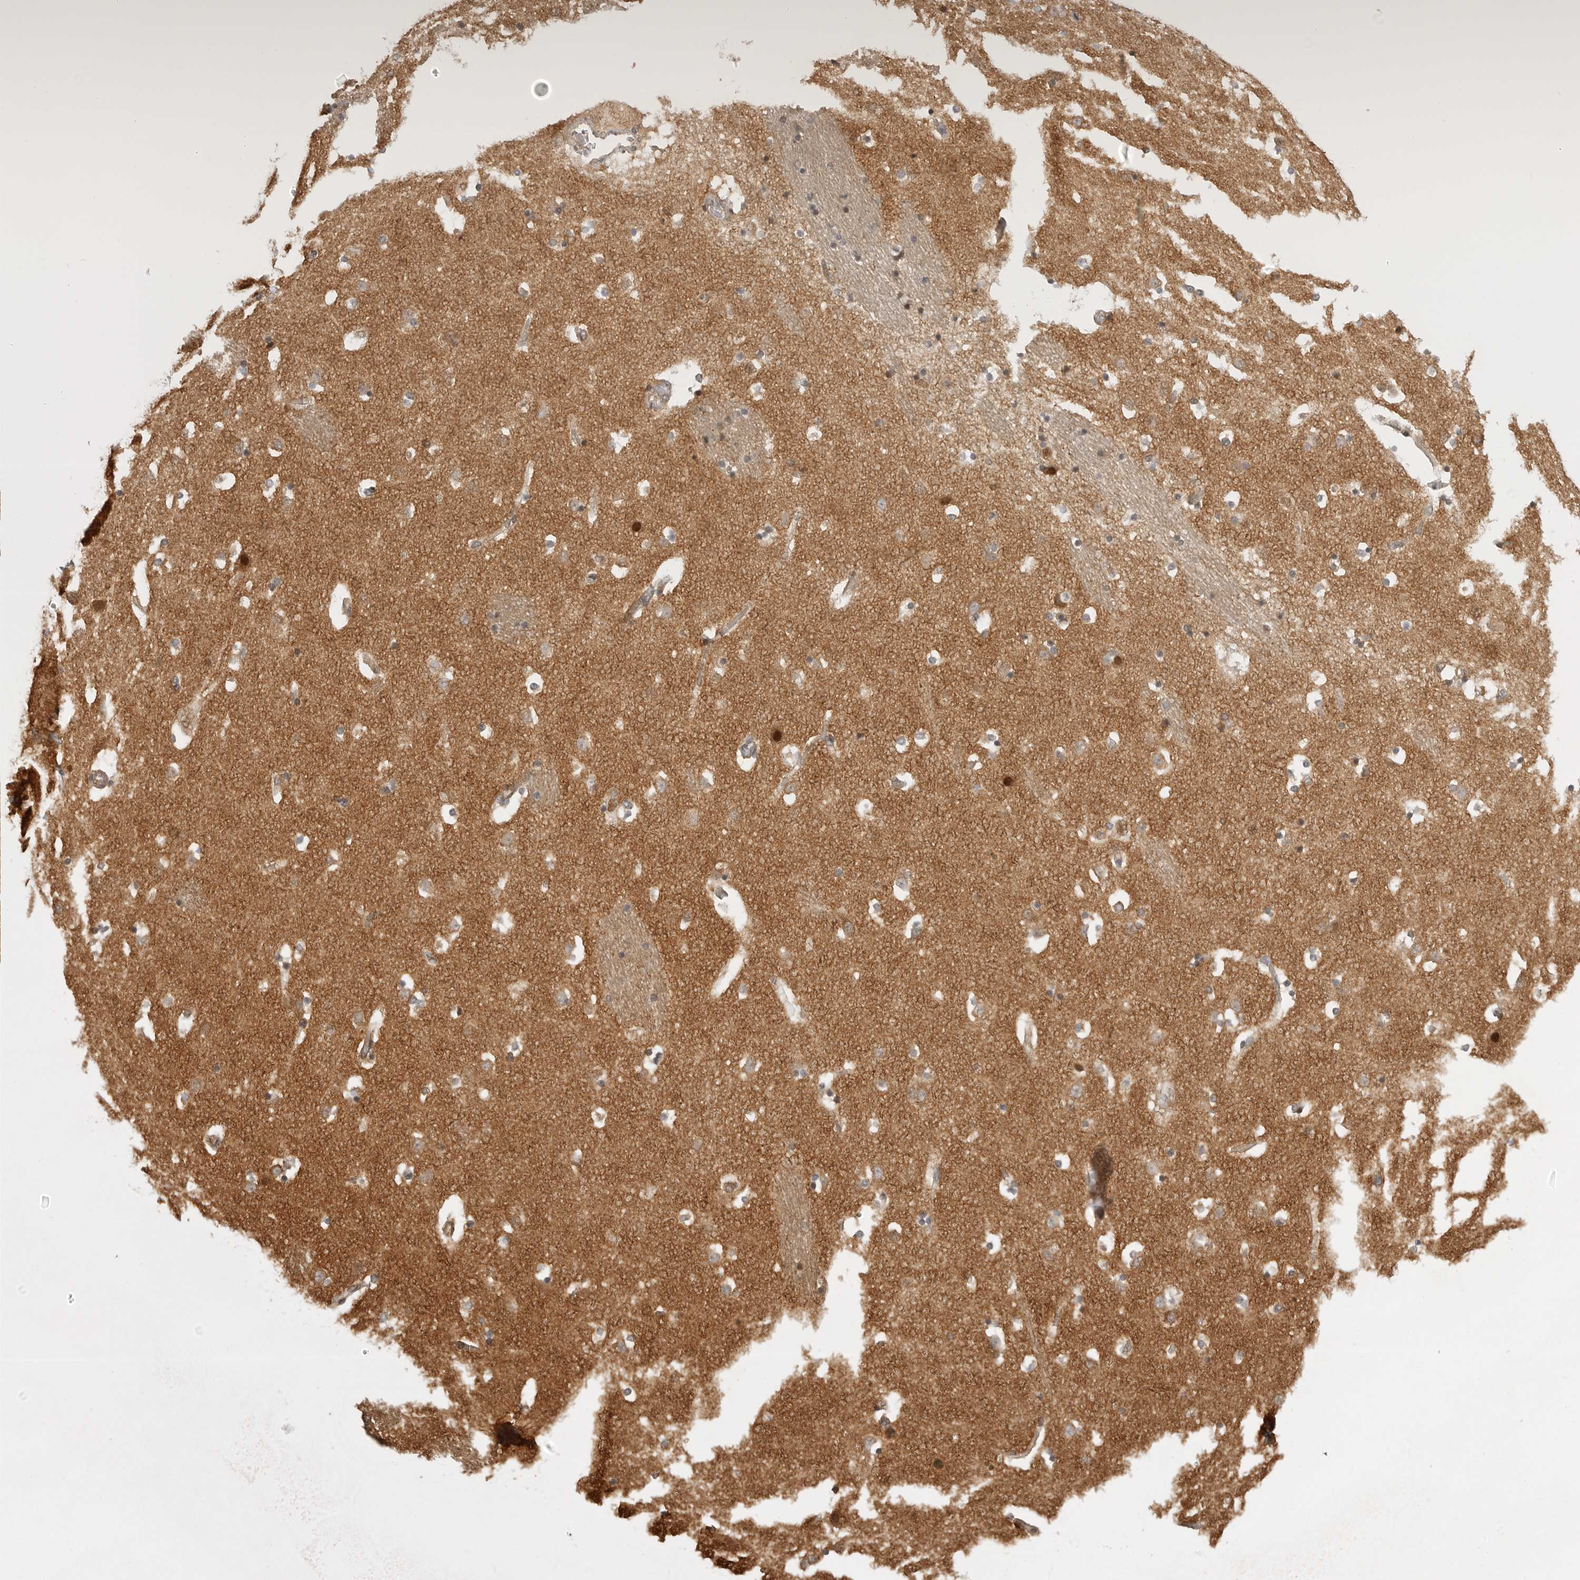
{"staining": {"intensity": "moderate", "quantity": "25%-75%", "location": "cytoplasmic/membranous,nuclear"}, "tissue": "caudate", "cell_type": "Glial cells", "image_type": "normal", "snomed": [{"axis": "morphology", "description": "Normal tissue, NOS"}, {"axis": "topography", "description": "Lateral ventricle wall"}], "caption": "This is an image of immunohistochemistry staining of benign caudate, which shows moderate staining in the cytoplasmic/membranous,nuclear of glial cells.", "gene": "FAT3", "patient": {"sex": "male", "age": 45}}